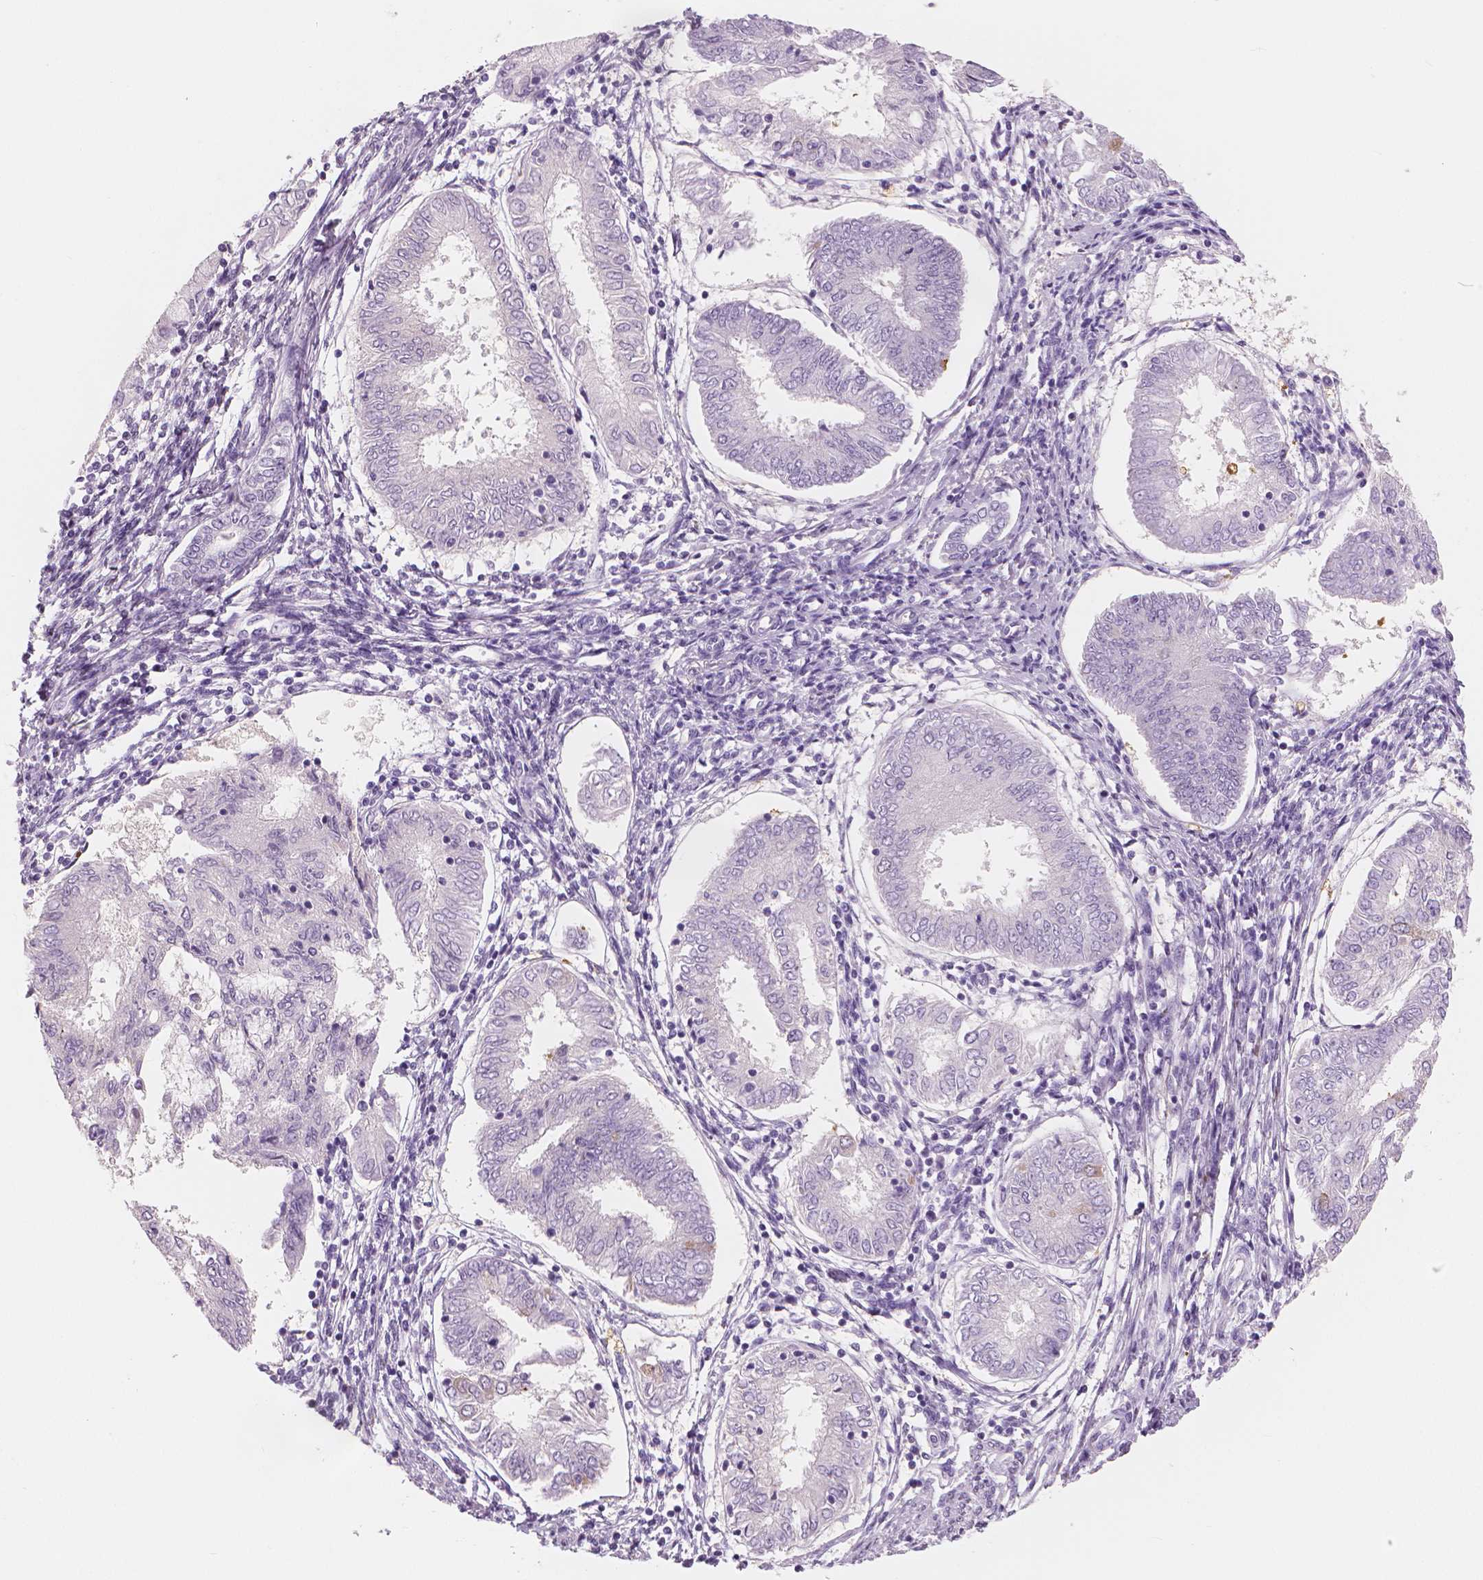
{"staining": {"intensity": "negative", "quantity": "none", "location": "none"}, "tissue": "endometrial cancer", "cell_type": "Tumor cells", "image_type": "cancer", "snomed": [{"axis": "morphology", "description": "Adenocarcinoma, NOS"}, {"axis": "topography", "description": "Endometrium"}], "caption": "A high-resolution micrograph shows IHC staining of endometrial cancer (adenocarcinoma), which reveals no significant staining in tumor cells. The staining was performed using DAB to visualize the protein expression in brown, while the nuclei were stained in blue with hematoxylin (Magnification: 20x).", "gene": "APOA4", "patient": {"sex": "female", "age": 68}}